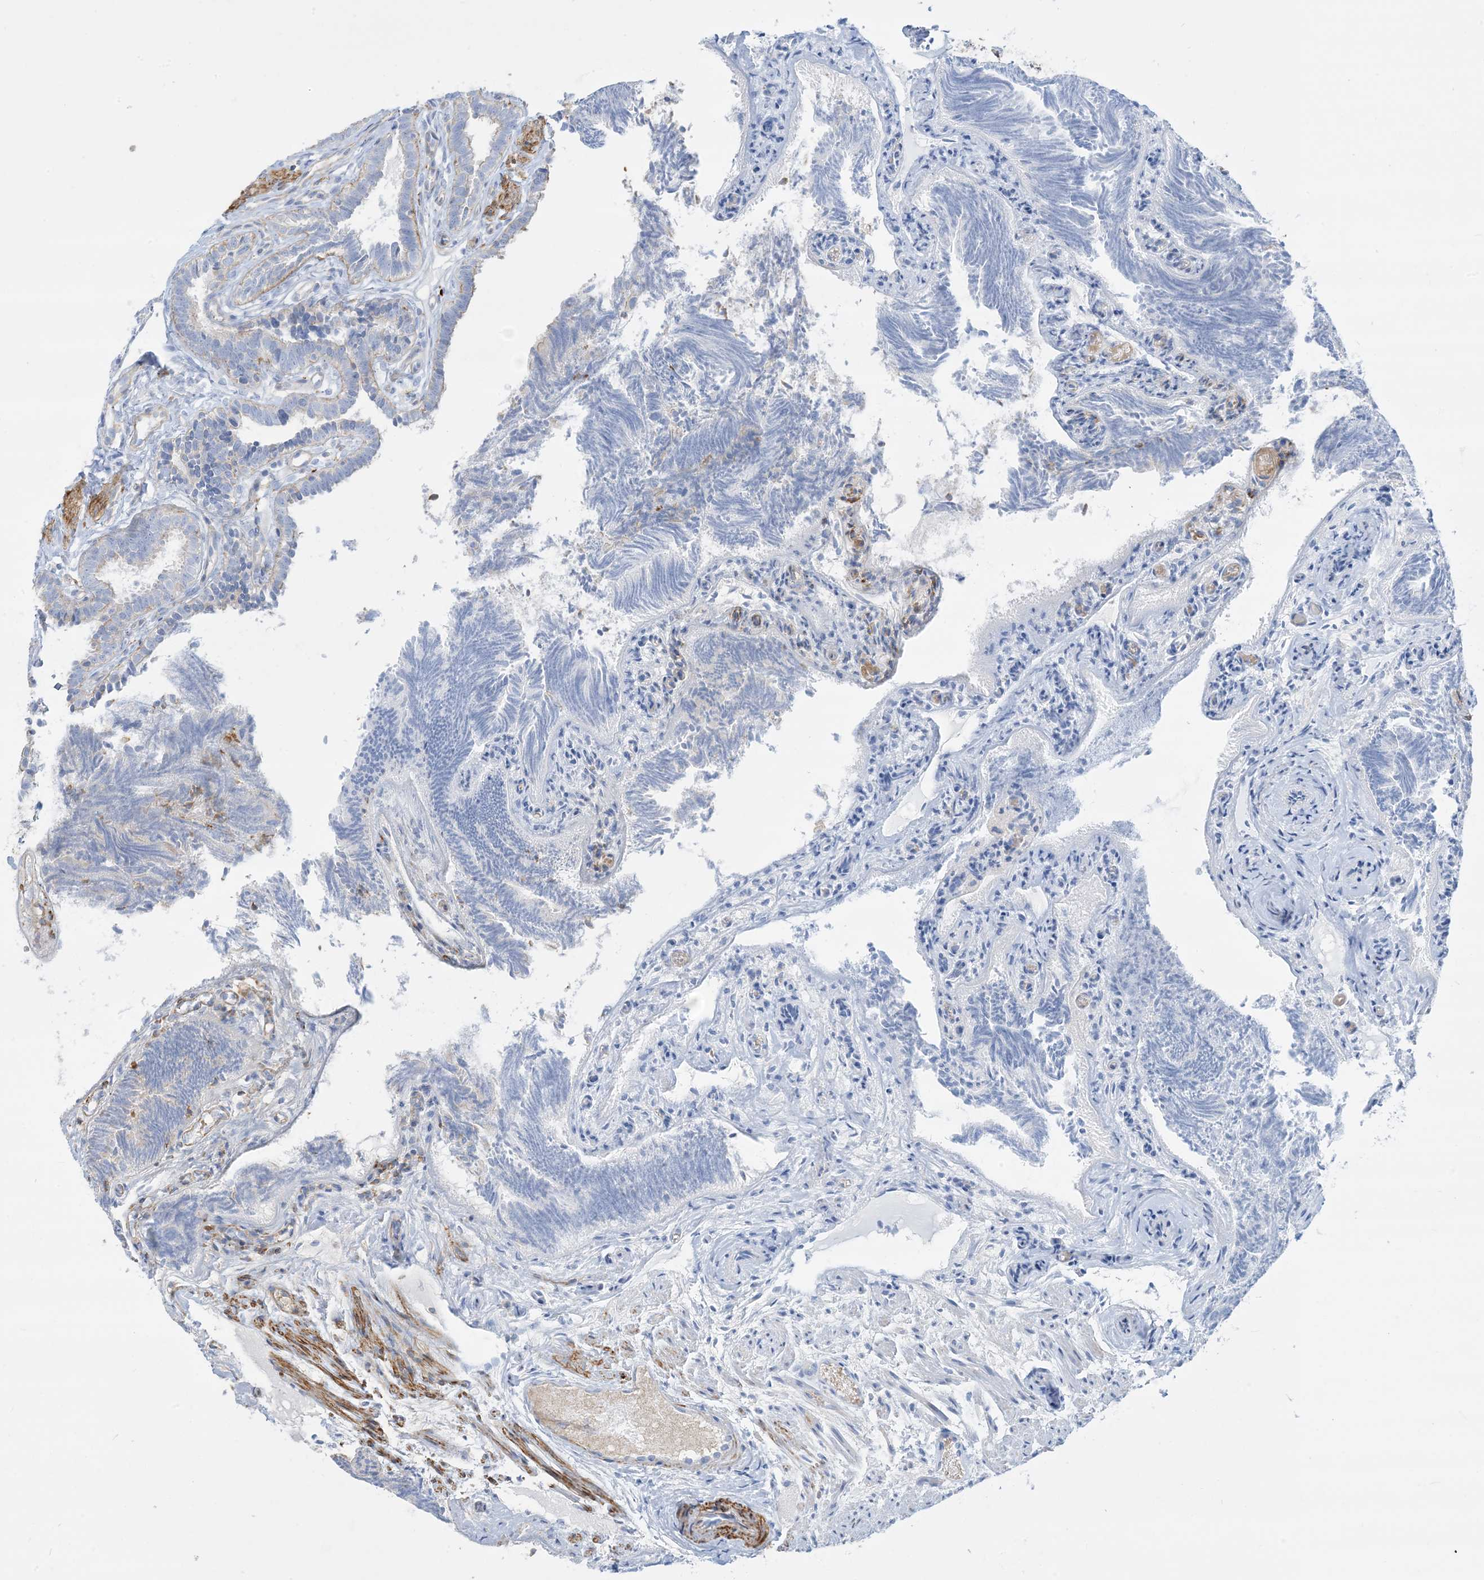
{"staining": {"intensity": "weak", "quantity": "<25%", "location": "cytoplasmic/membranous"}, "tissue": "fallopian tube", "cell_type": "Glandular cells", "image_type": "normal", "snomed": [{"axis": "morphology", "description": "Normal tissue, NOS"}, {"axis": "topography", "description": "Fallopian tube"}], "caption": "IHC of benign fallopian tube reveals no positivity in glandular cells. The staining is performed using DAB (3,3'-diaminobenzidine) brown chromogen with nuclei counter-stained in using hematoxylin.", "gene": "GTF3C2", "patient": {"sex": "female", "age": 39}}